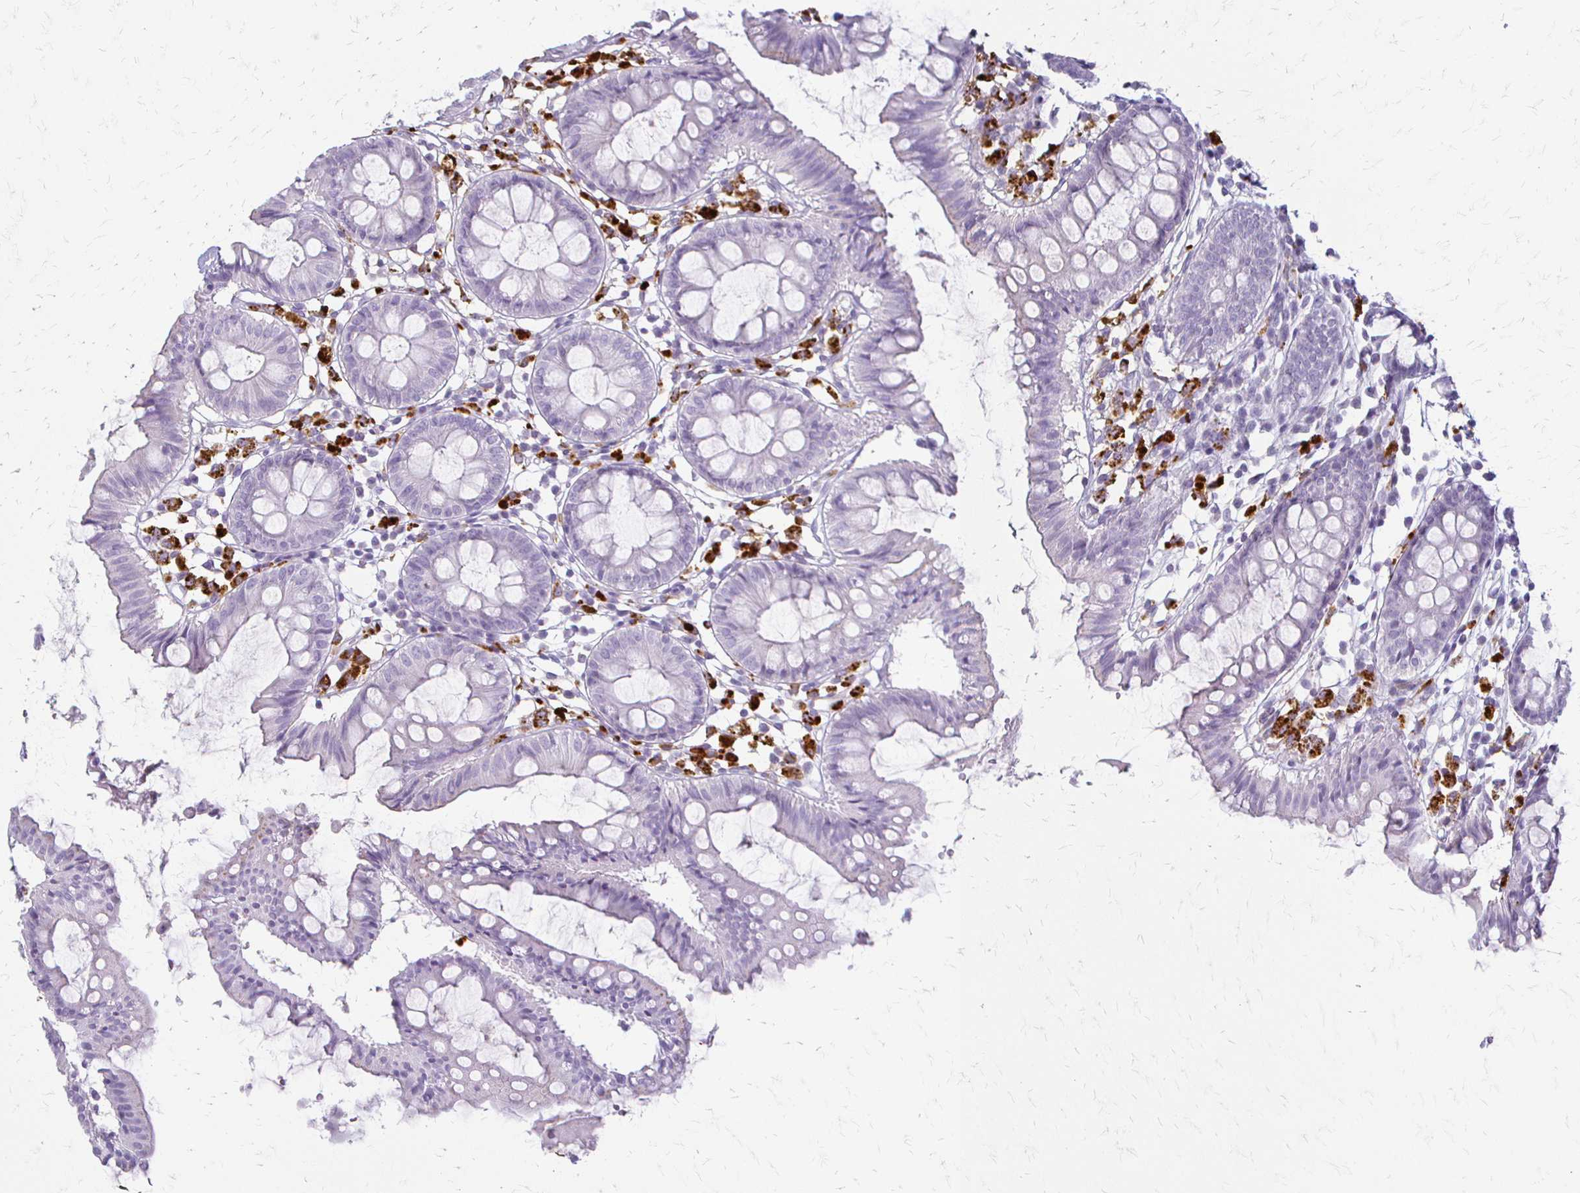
{"staining": {"intensity": "negative", "quantity": "none", "location": "none"}, "tissue": "colon", "cell_type": "Endothelial cells", "image_type": "normal", "snomed": [{"axis": "morphology", "description": "Normal tissue, NOS"}, {"axis": "topography", "description": "Colon"}], "caption": "DAB (3,3'-diaminobenzidine) immunohistochemical staining of unremarkable colon shows no significant expression in endothelial cells. (DAB IHC with hematoxylin counter stain).", "gene": "ACP5", "patient": {"sex": "female", "age": 84}}